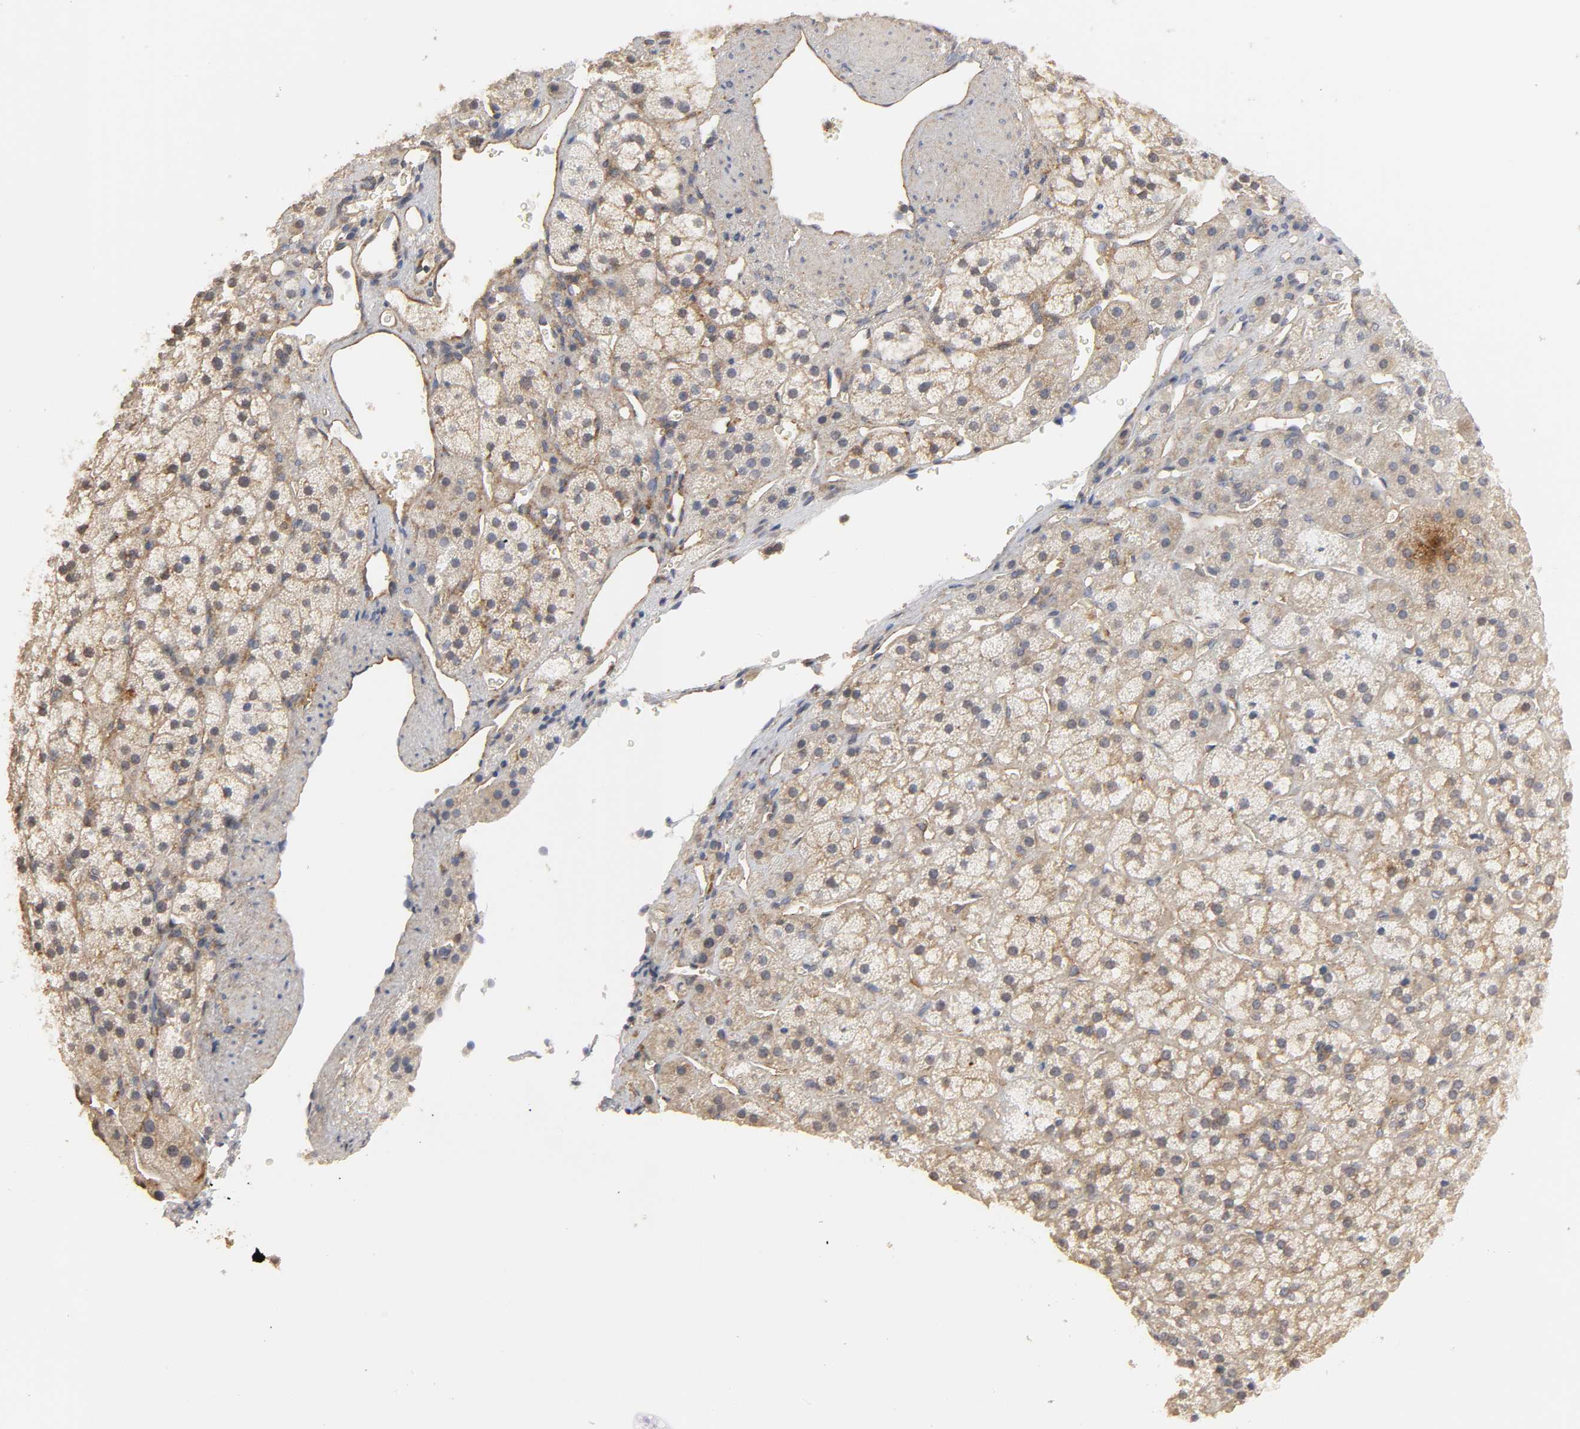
{"staining": {"intensity": "moderate", "quantity": ">75%", "location": "cytoplasmic/membranous"}, "tissue": "adrenal gland", "cell_type": "Glandular cells", "image_type": "normal", "snomed": [{"axis": "morphology", "description": "Normal tissue, NOS"}, {"axis": "topography", "description": "Adrenal gland"}], "caption": "Moderate cytoplasmic/membranous protein positivity is present in approximately >75% of glandular cells in adrenal gland. (DAB (3,3'-diaminobenzidine) IHC, brown staining for protein, blue staining for nuclei).", "gene": "SH3GLB1", "patient": {"sex": "female", "age": 44}}